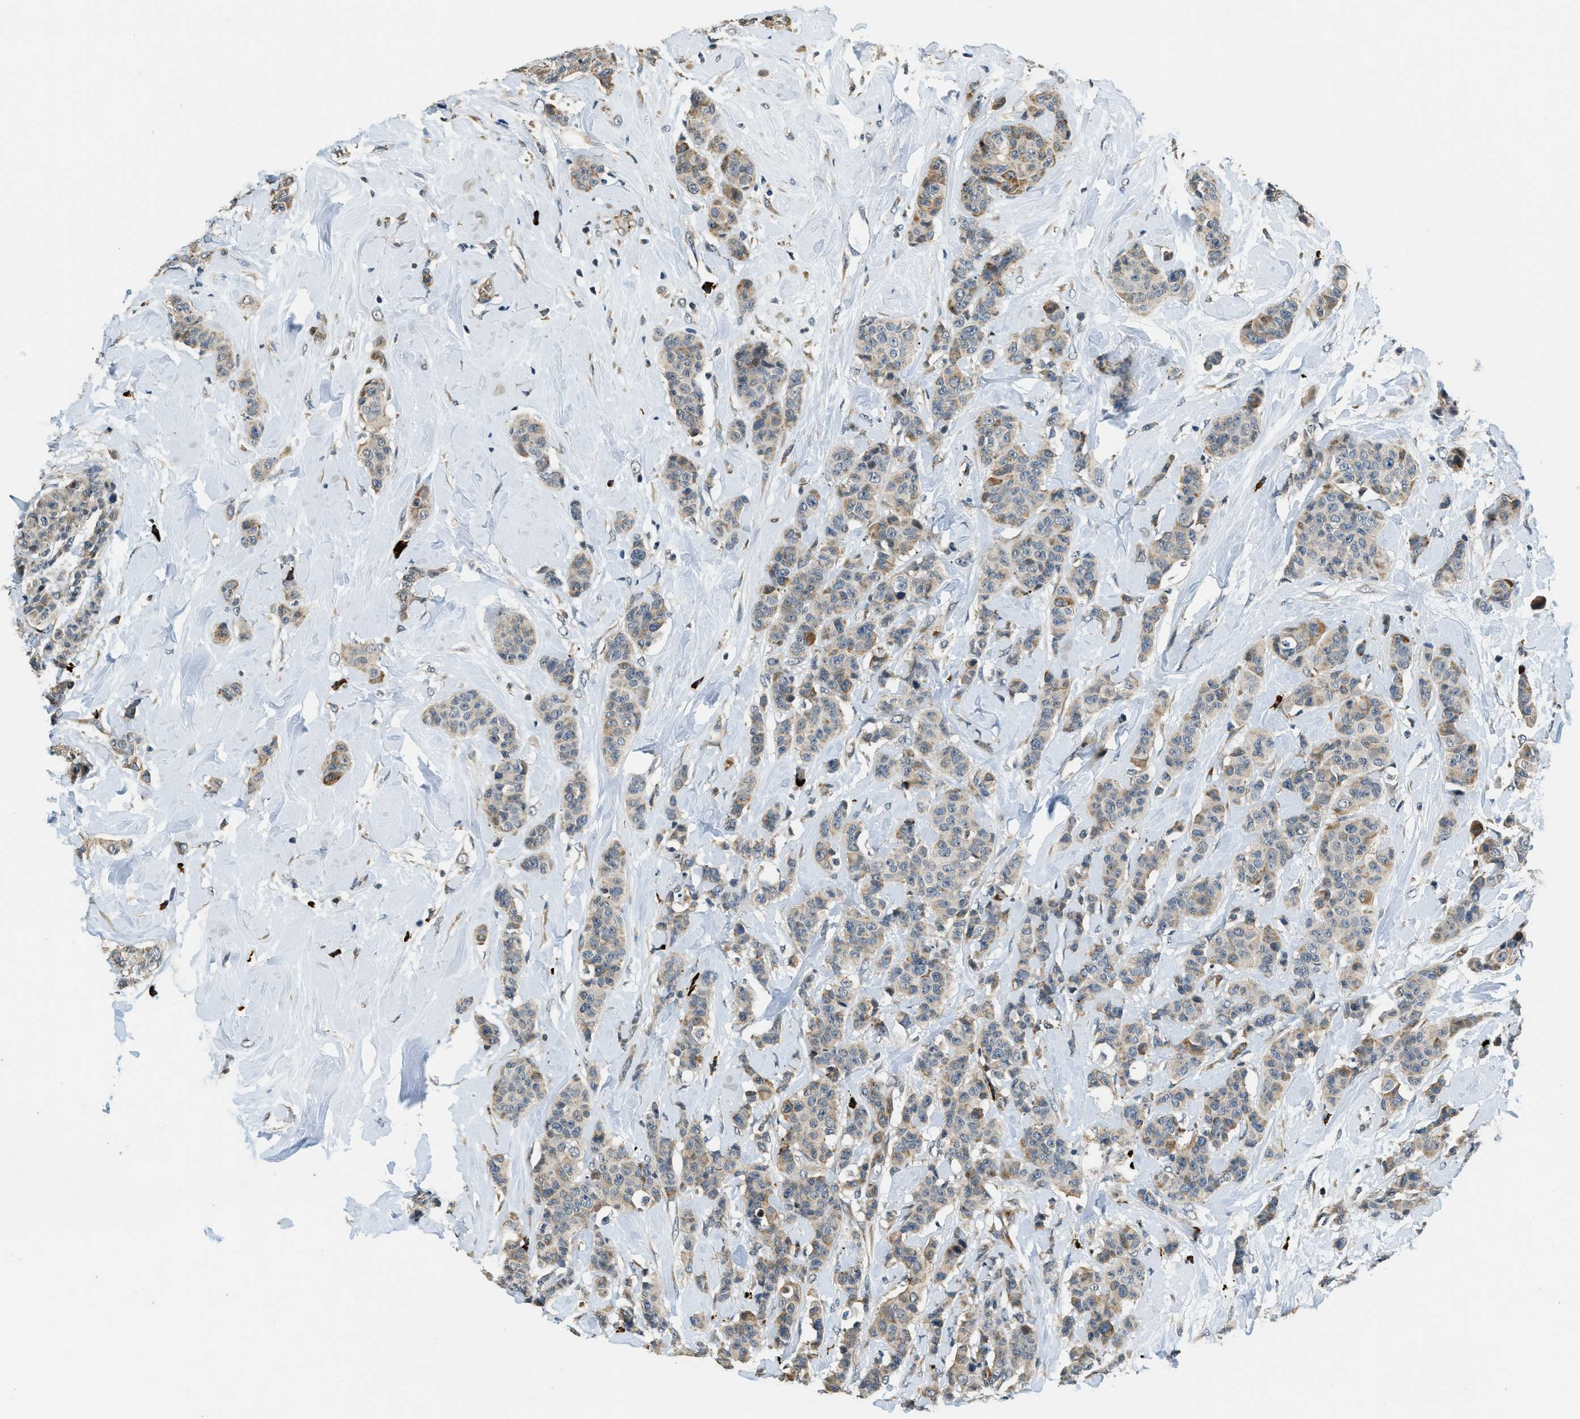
{"staining": {"intensity": "moderate", "quantity": "<25%", "location": "cytoplasmic/membranous"}, "tissue": "breast cancer", "cell_type": "Tumor cells", "image_type": "cancer", "snomed": [{"axis": "morphology", "description": "Normal tissue, NOS"}, {"axis": "morphology", "description": "Duct carcinoma"}, {"axis": "topography", "description": "Breast"}], "caption": "Intraductal carcinoma (breast) stained for a protein reveals moderate cytoplasmic/membranous positivity in tumor cells.", "gene": "HERC2", "patient": {"sex": "female", "age": 40}}